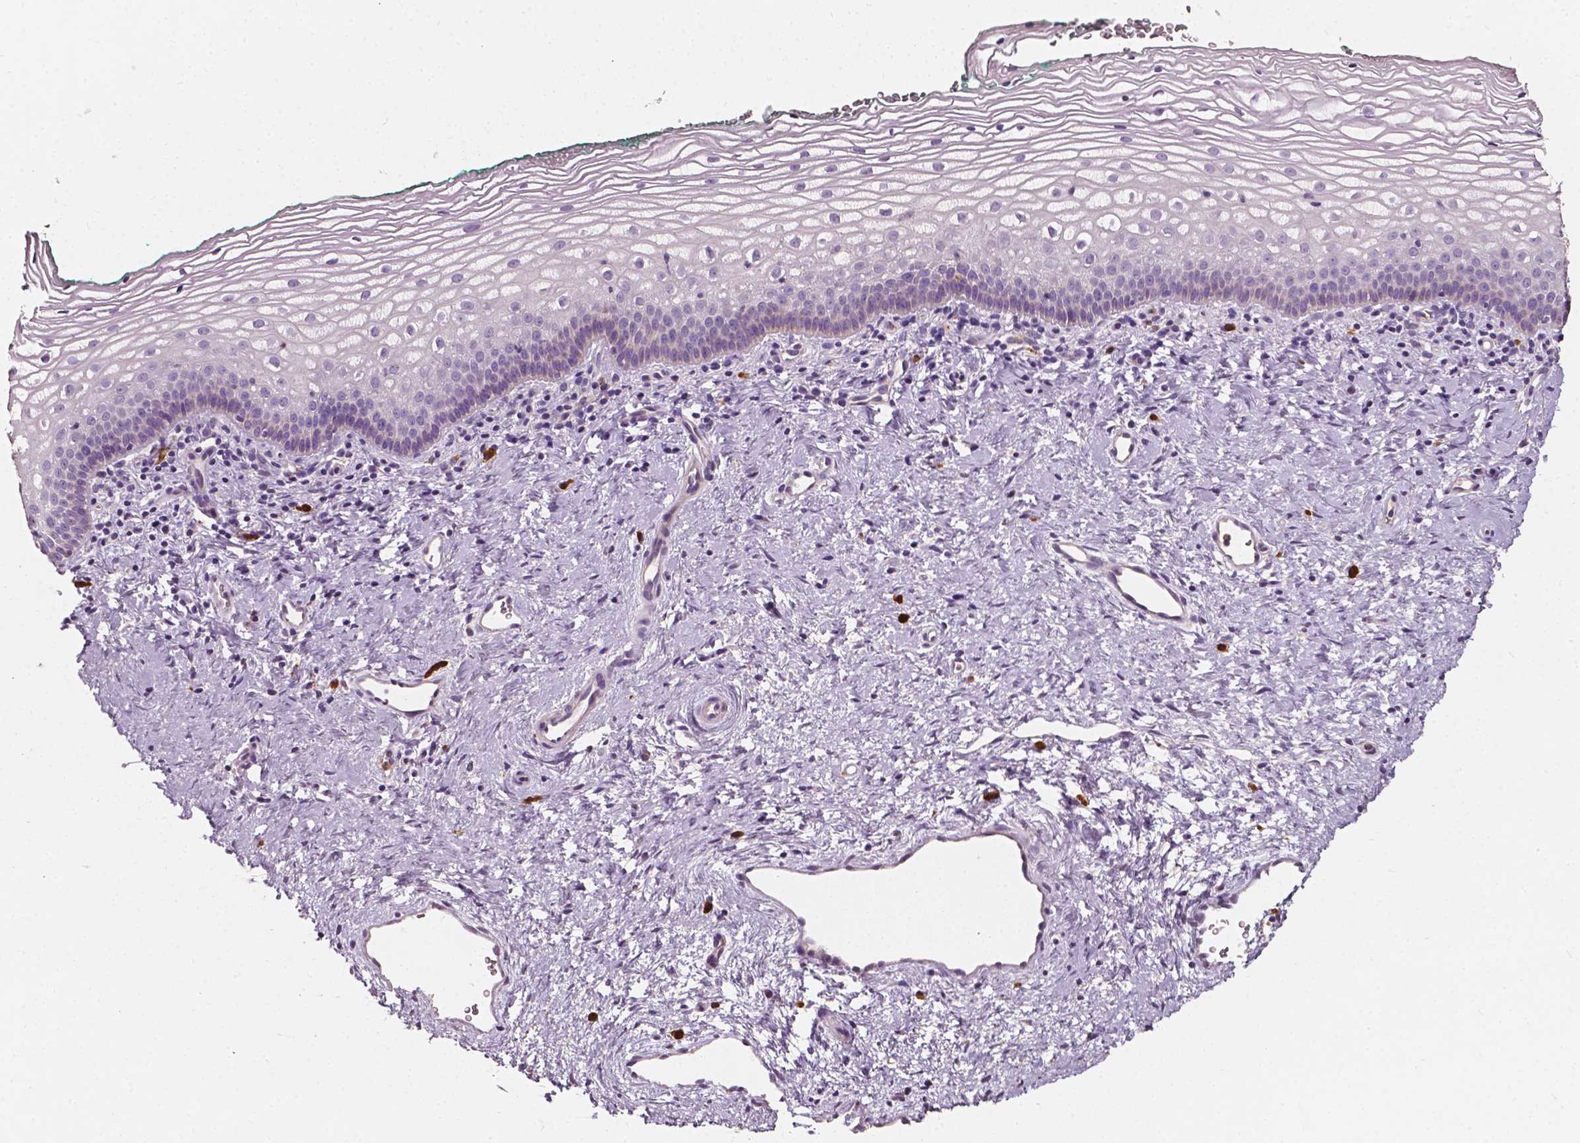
{"staining": {"intensity": "negative", "quantity": "none", "location": "none"}, "tissue": "vagina", "cell_type": "Squamous epithelial cells", "image_type": "normal", "snomed": [{"axis": "morphology", "description": "Normal tissue, NOS"}, {"axis": "topography", "description": "Vagina"}], "caption": "This is a histopathology image of IHC staining of normal vagina, which shows no expression in squamous epithelial cells. The staining was performed using DAB to visualize the protein expression in brown, while the nuclei were stained in blue with hematoxylin (Magnification: 20x).", "gene": "NPC1L1", "patient": {"sex": "female", "age": 44}}